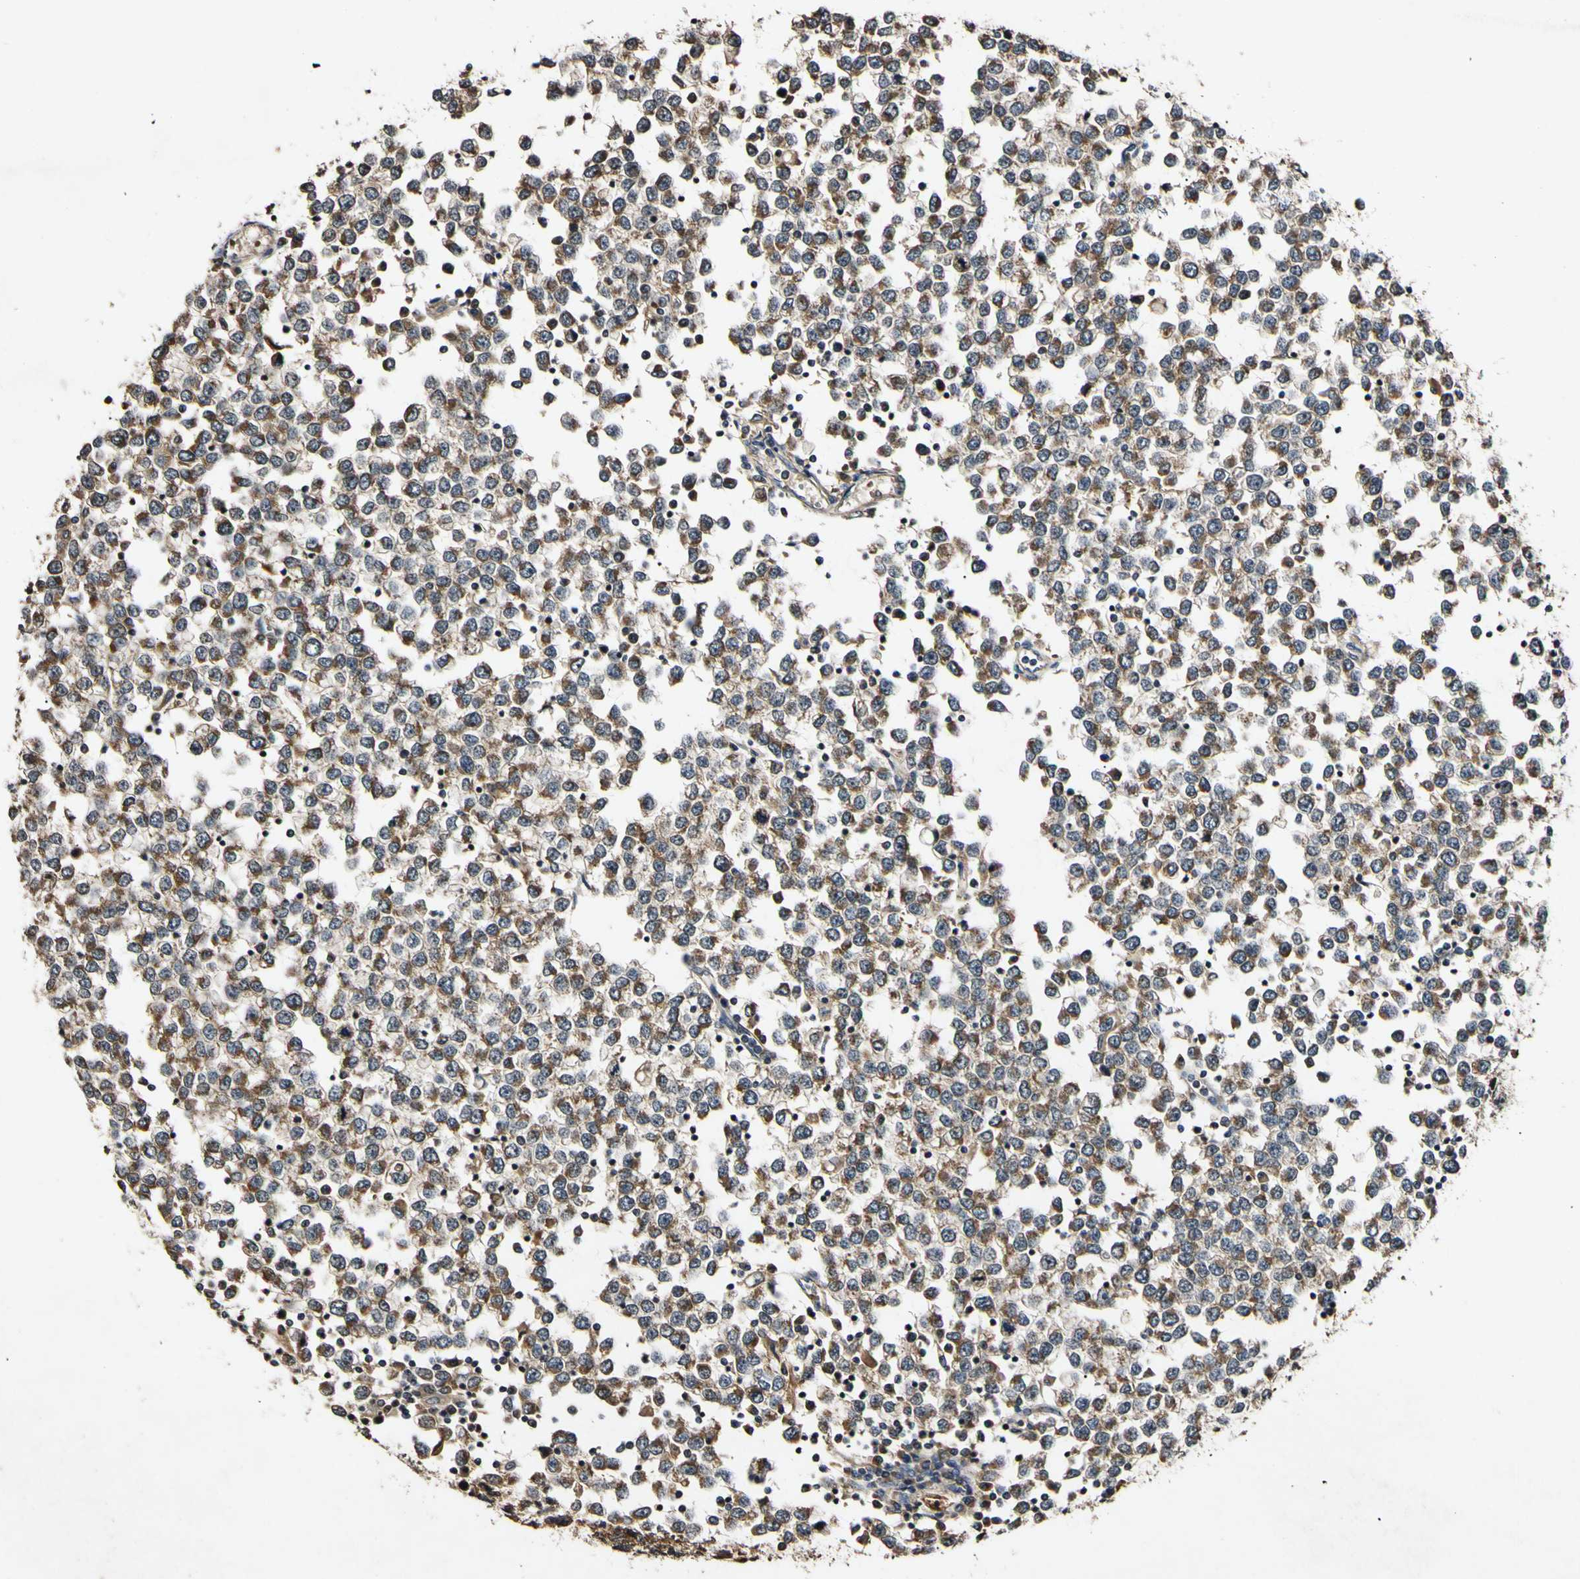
{"staining": {"intensity": "moderate", "quantity": ">75%", "location": "cytoplasmic/membranous"}, "tissue": "testis cancer", "cell_type": "Tumor cells", "image_type": "cancer", "snomed": [{"axis": "morphology", "description": "Seminoma, NOS"}, {"axis": "topography", "description": "Testis"}], "caption": "Immunohistochemical staining of seminoma (testis) demonstrates medium levels of moderate cytoplasmic/membranous protein positivity in about >75% of tumor cells. The staining was performed using DAB (3,3'-diaminobenzidine) to visualize the protein expression in brown, while the nuclei were stained in blue with hematoxylin (Magnification: 20x).", "gene": "PLAT", "patient": {"sex": "male", "age": 65}}